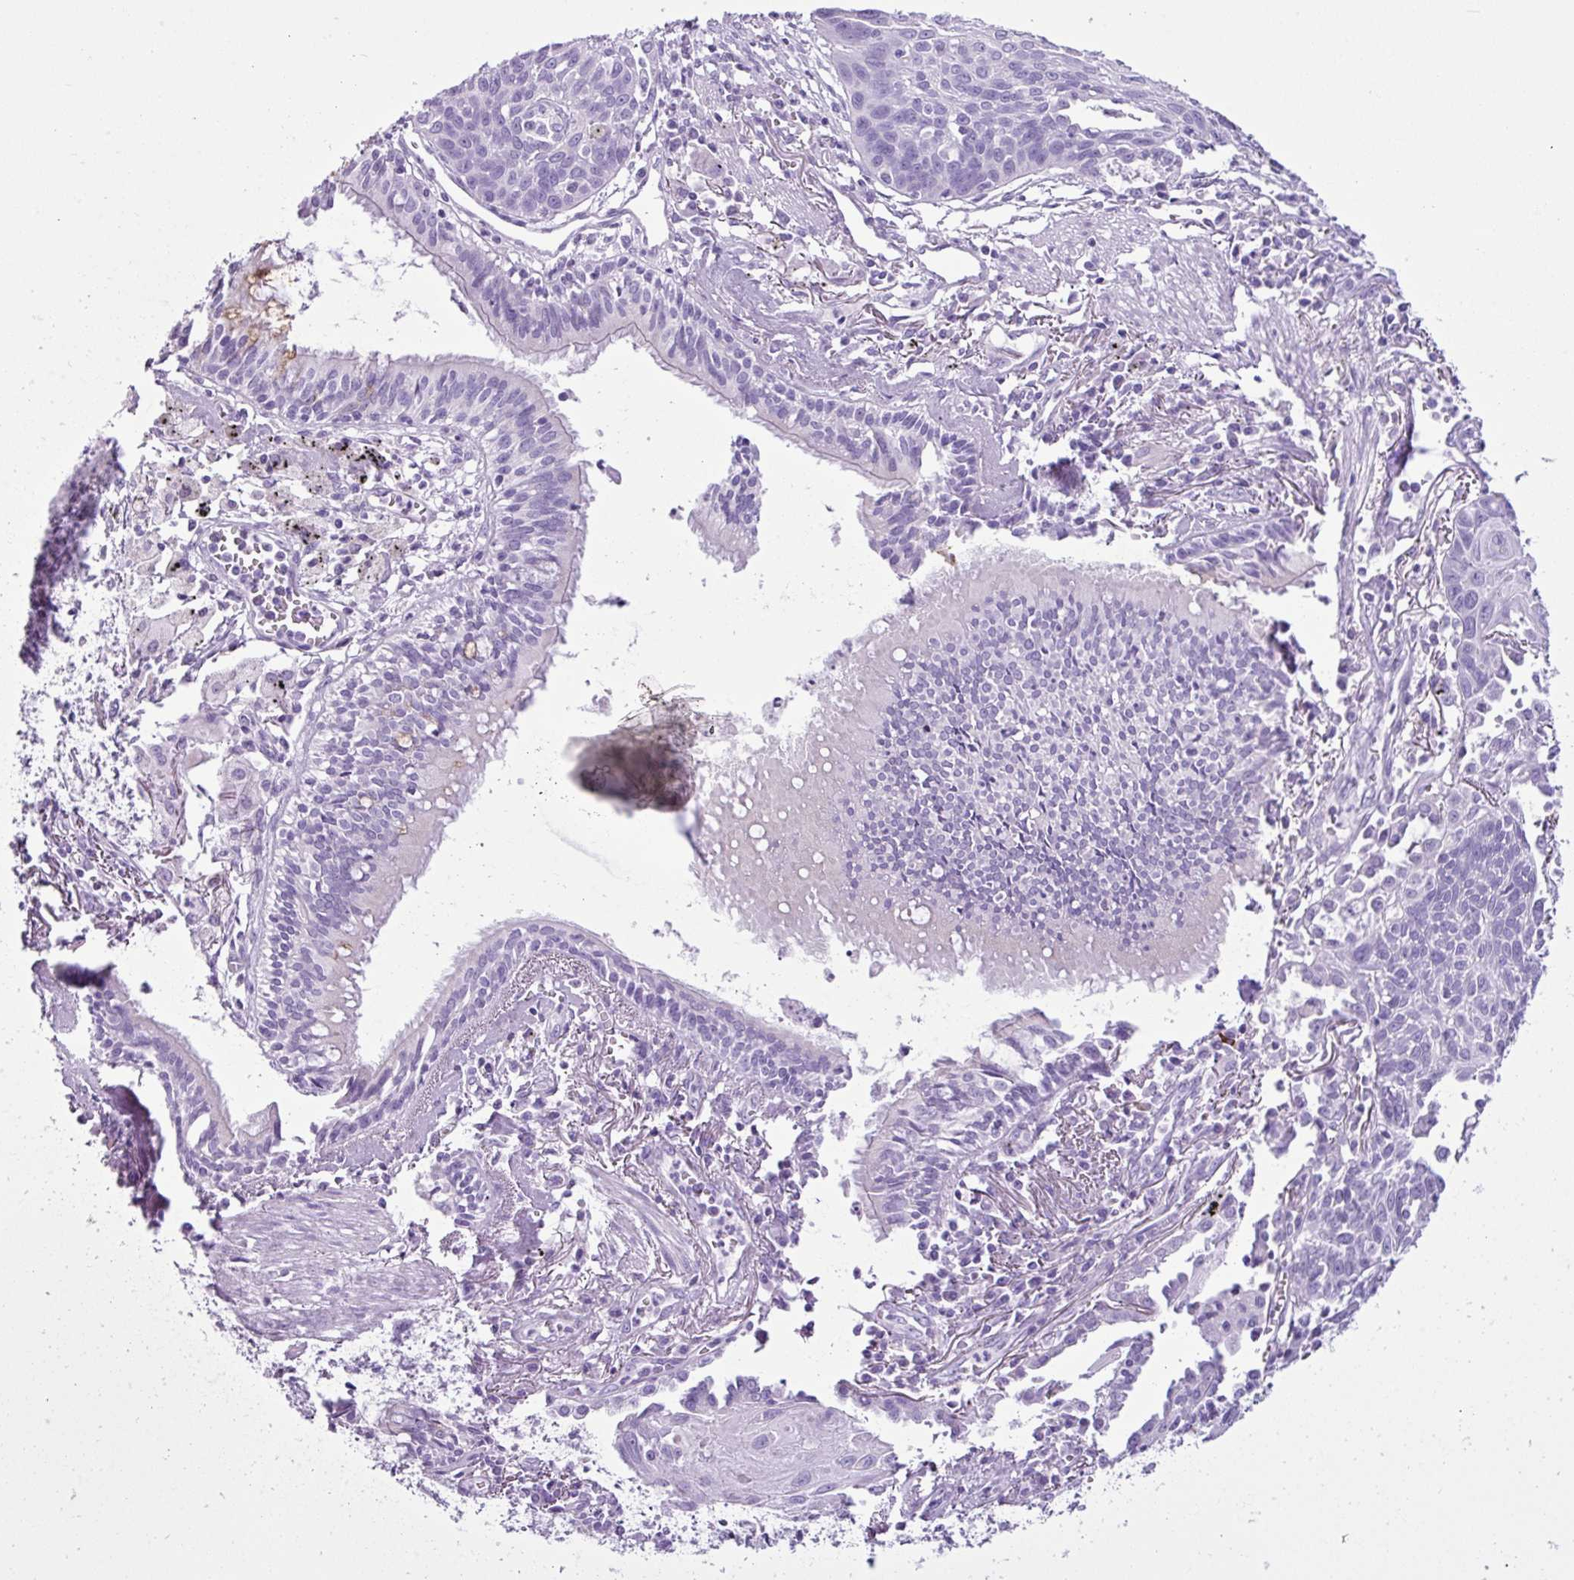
{"staining": {"intensity": "negative", "quantity": "none", "location": "none"}, "tissue": "lung cancer", "cell_type": "Tumor cells", "image_type": "cancer", "snomed": [{"axis": "morphology", "description": "Squamous cell carcinoma, NOS"}, {"axis": "topography", "description": "Lung"}], "caption": "A high-resolution photomicrograph shows immunohistochemistry staining of squamous cell carcinoma (lung), which shows no significant expression in tumor cells. (Stains: DAB immunohistochemistry with hematoxylin counter stain, Microscopy: brightfield microscopy at high magnification).", "gene": "LILRB4", "patient": {"sex": "male", "age": 71}}